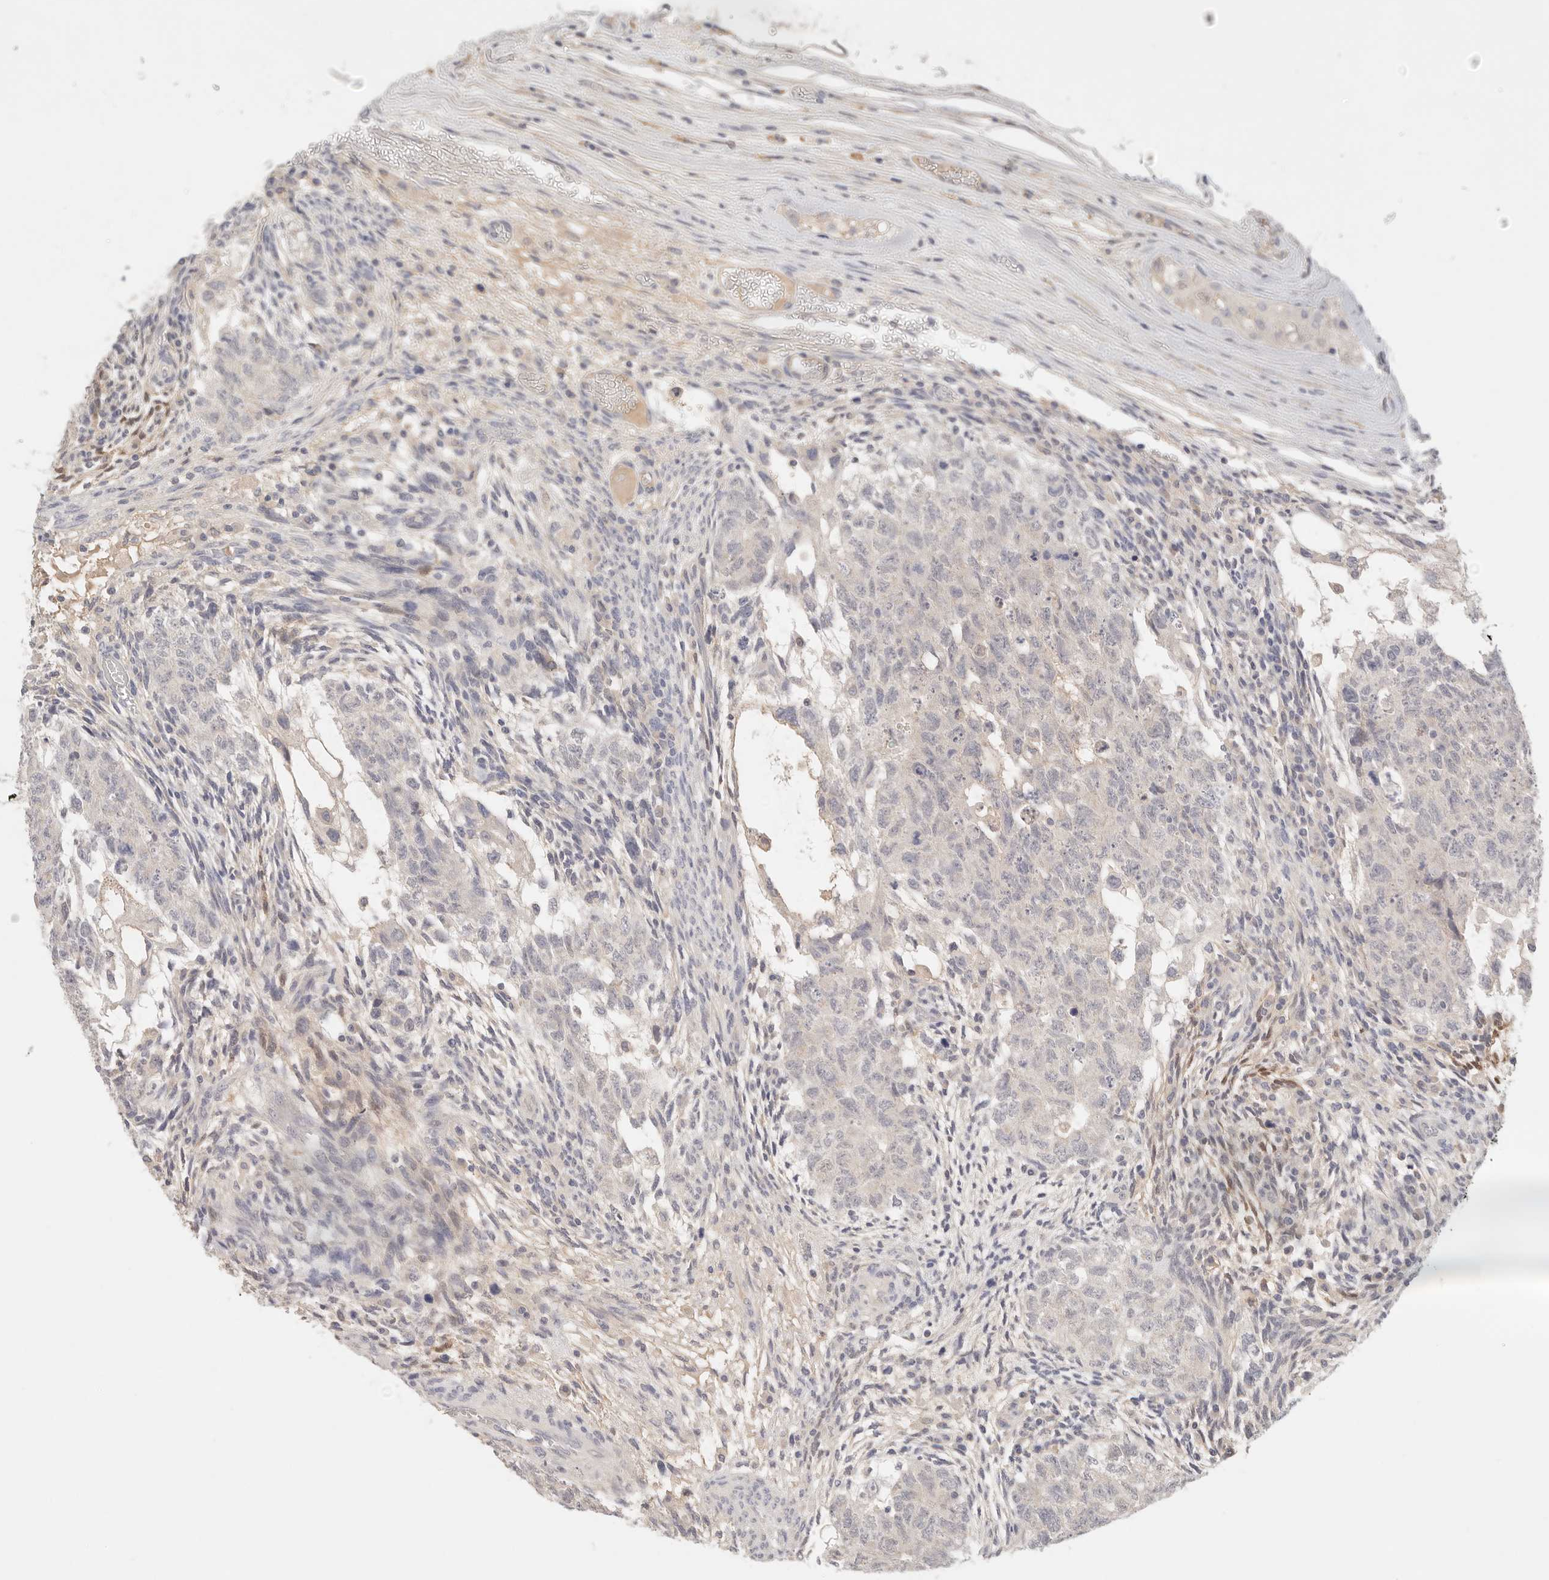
{"staining": {"intensity": "negative", "quantity": "none", "location": "none"}, "tissue": "testis cancer", "cell_type": "Tumor cells", "image_type": "cancer", "snomed": [{"axis": "morphology", "description": "Normal tissue, NOS"}, {"axis": "morphology", "description": "Carcinoma, Embryonal, NOS"}, {"axis": "topography", "description": "Testis"}], "caption": "This histopathology image is of embryonal carcinoma (testis) stained with immunohistochemistry to label a protein in brown with the nuclei are counter-stained blue. There is no staining in tumor cells.", "gene": "SPHK1", "patient": {"sex": "male", "age": 36}}